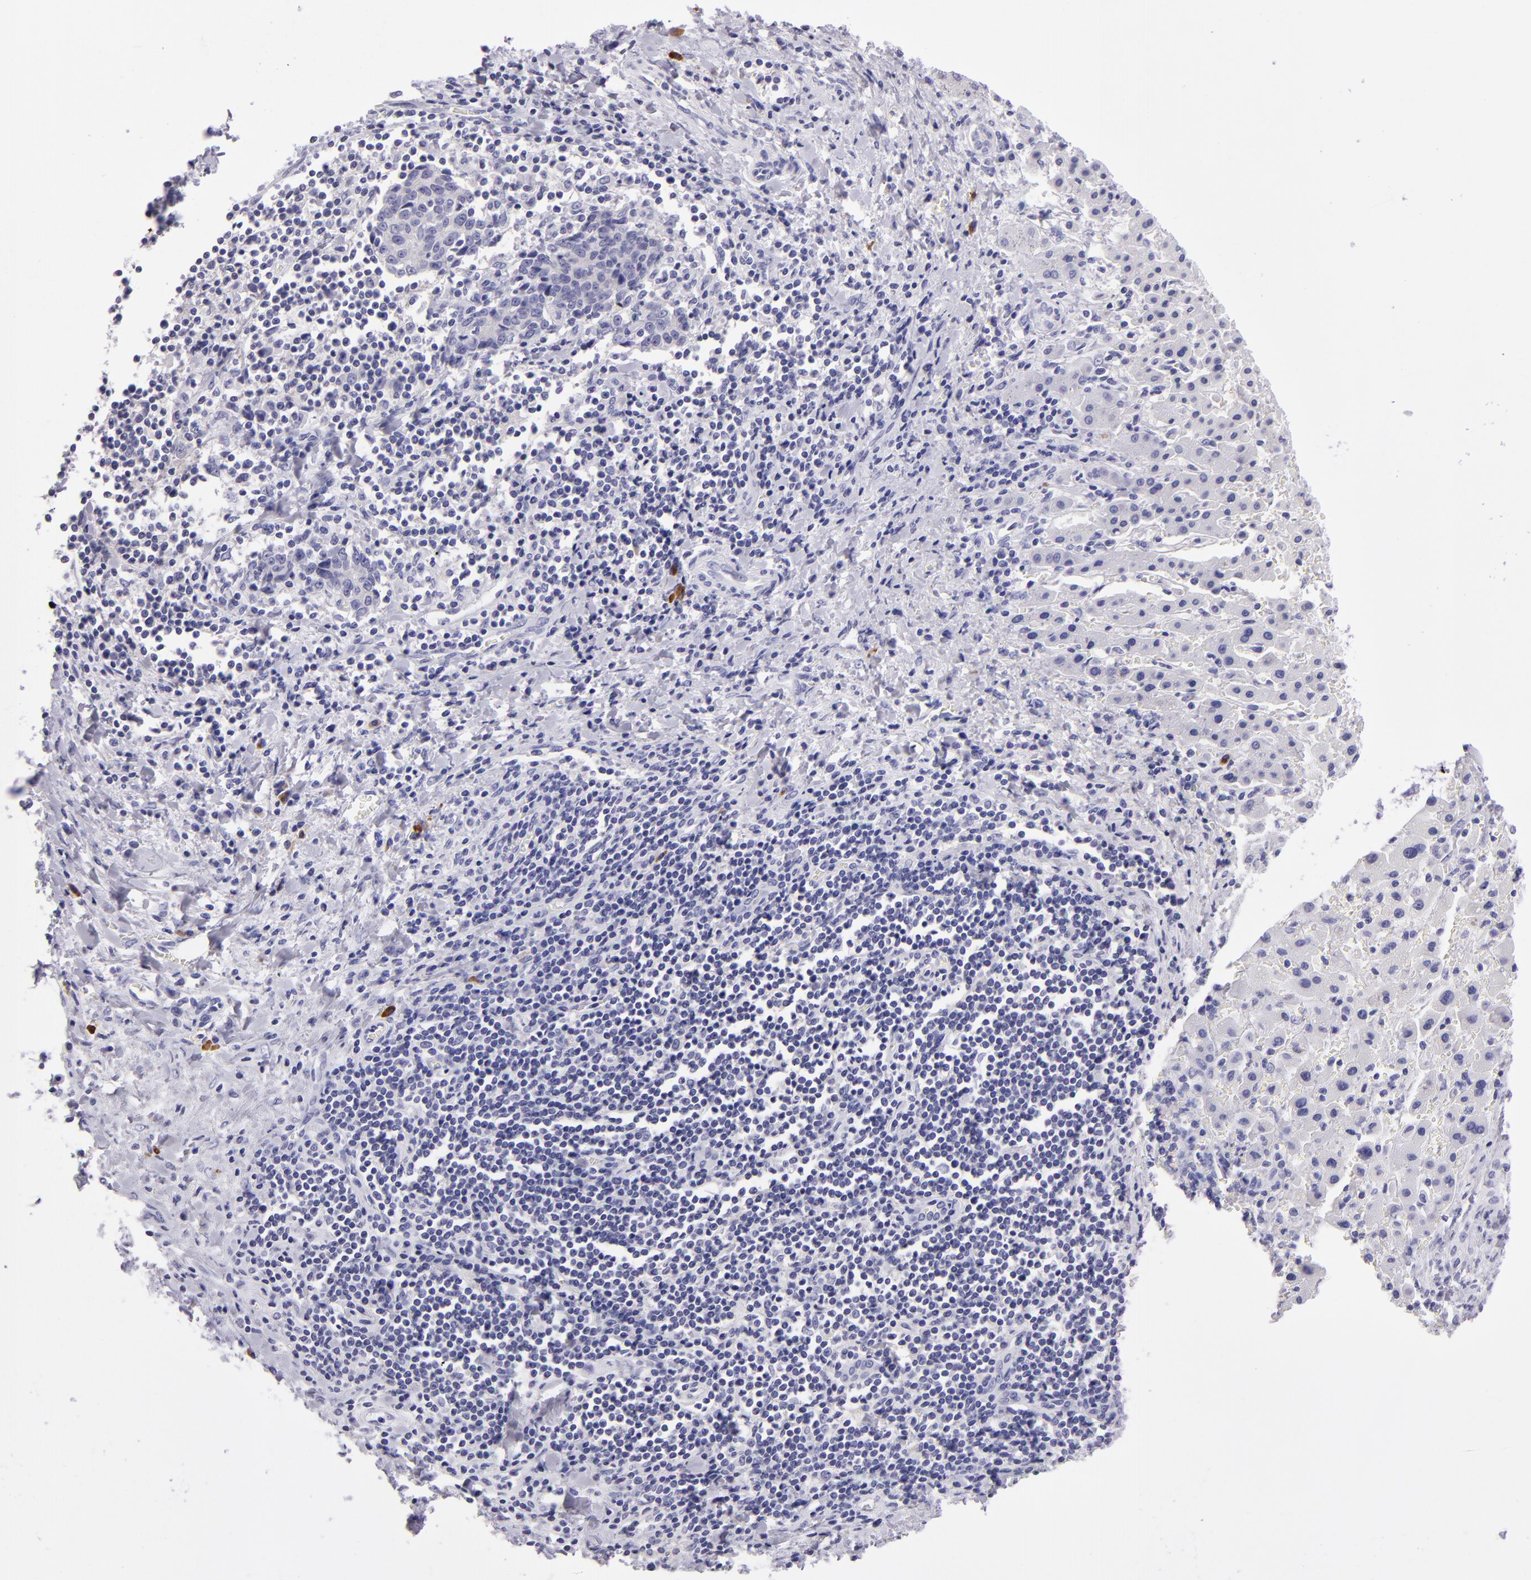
{"staining": {"intensity": "negative", "quantity": "none", "location": "none"}, "tissue": "liver cancer", "cell_type": "Tumor cells", "image_type": "cancer", "snomed": [{"axis": "morphology", "description": "Cholangiocarcinoma"}, {"axis": "topography", "description": "Liver"}], "caption": "Liver cancer (cholangiocarcinoma) was stained to show a protein in brown. There is no significant staining in tumor cells. The staining is performed using DAB brown chromogen with nuclei counter-stained in using hematoxylin.", "gene": "TYRP1", "patient": {"sex": "male", "age": 57}}